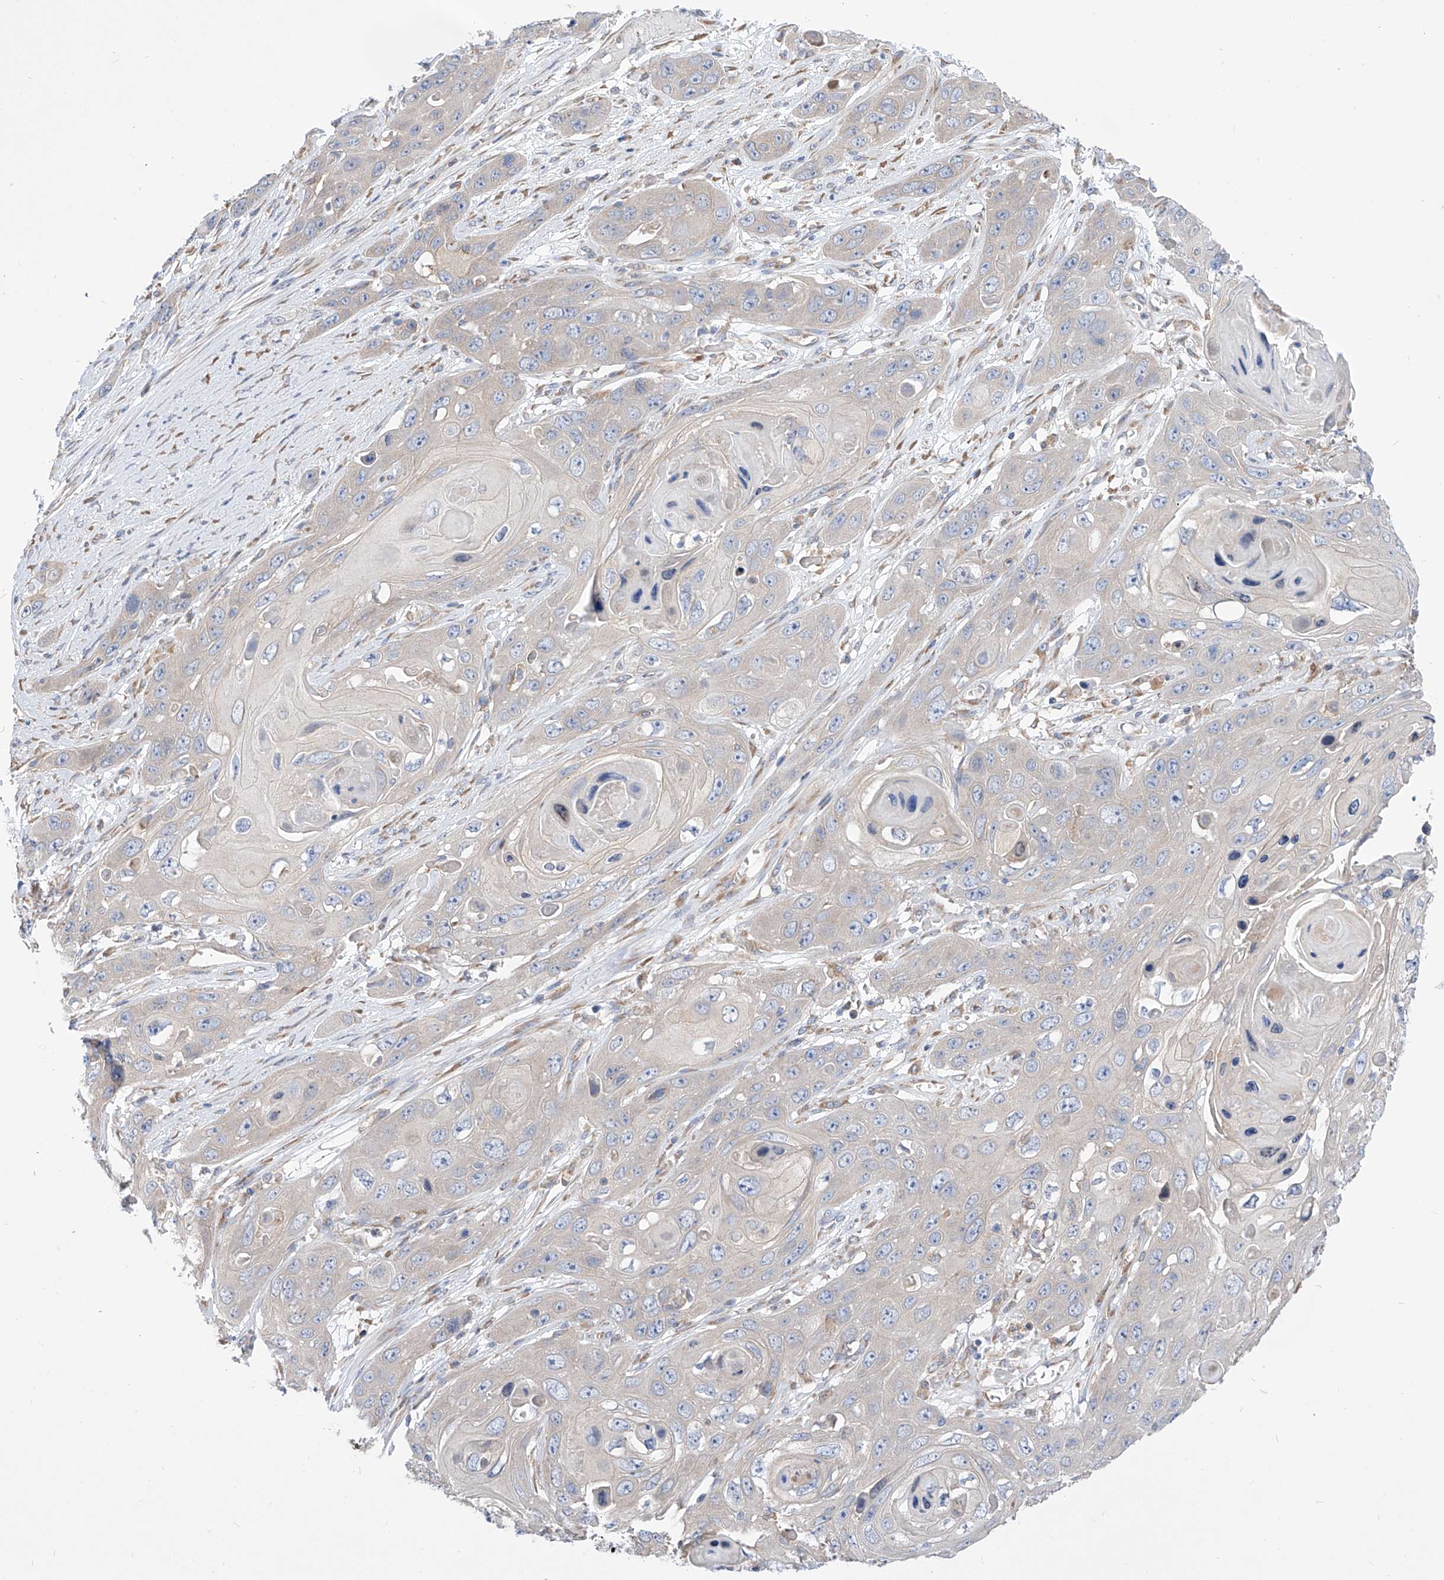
{"staining": {"intensity": "negative", "quantity": "none", "location": "none"}, "tissue": "skin cancer", "cell_type": "Tumor cells", "image_type": "cancer", "snomed": [{"axis": "morphology", "description": "Squamous cell carcinoma, NOS"}, {"axis": "topography", "description": "Skin"}], "caption": "DAB (3,3'-diaminobenzidine) immunohistochemical staining of skin cancer displays no significant positivity in tumor cells.", "gene": "UFL1", "patient": {"sex": "male", "age": 55}}